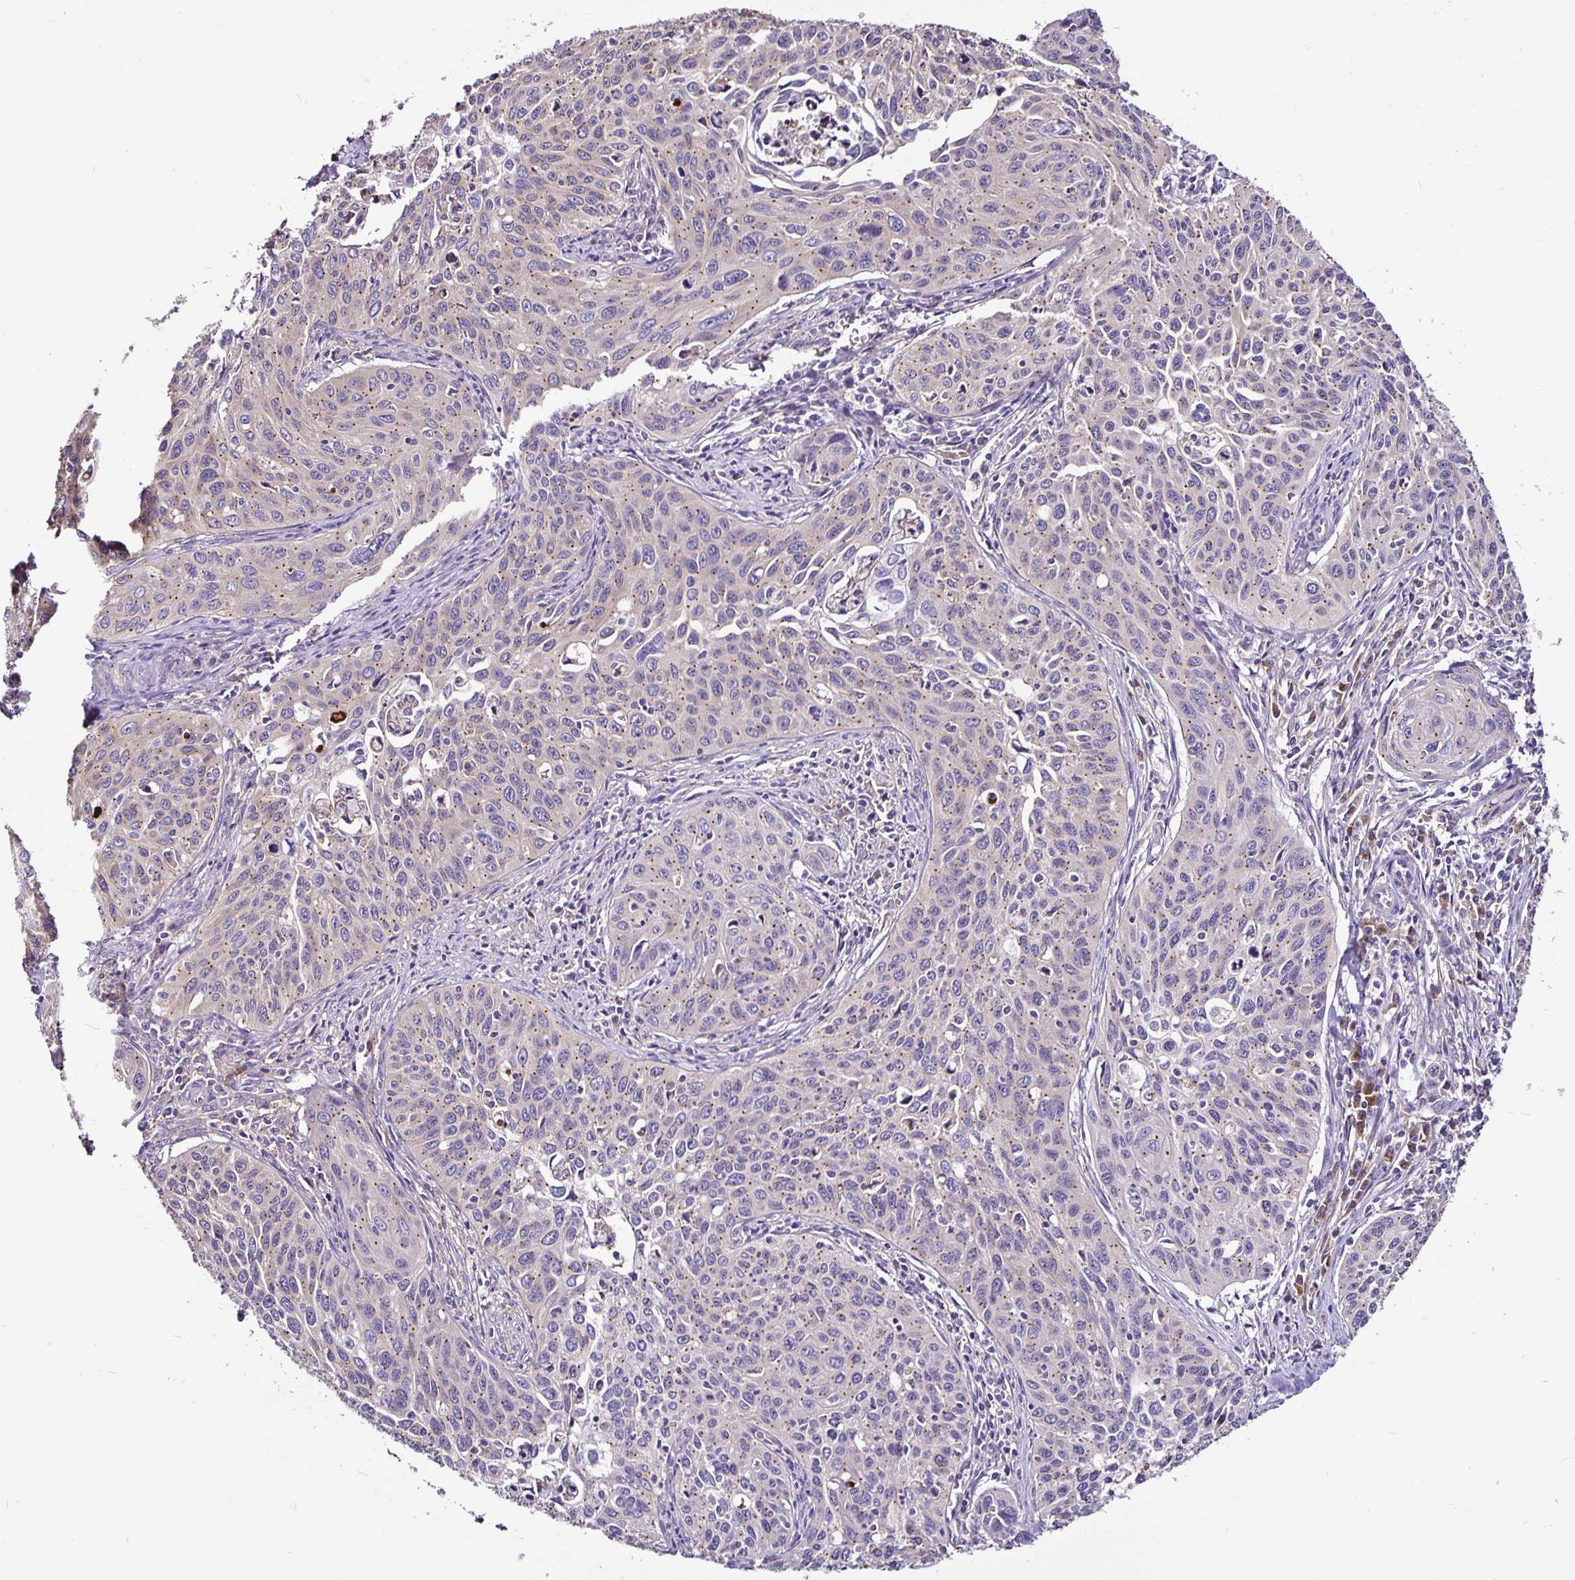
{"staining": {"intensity": "weak", "quantity": "25%-75%", "location": "cytoplasmic/membranous"}, "tissue": "cervical cancer", "cell_type": "Tumor cells", "image_type": "cancer", "snomed": [{"axis": "morphology", "description": "Squamous cell carcinoma, NOS"}, {"axis": "topography", "description": "Cervix"}], "caption": "Tumor cells reveal weak cytoplasmic/membranous positivity in about 25%-75% of cells in squamous cell carcinoma (cervical).", "gene": "SNX5", "patient": {"sex": "female", "age": 31}}